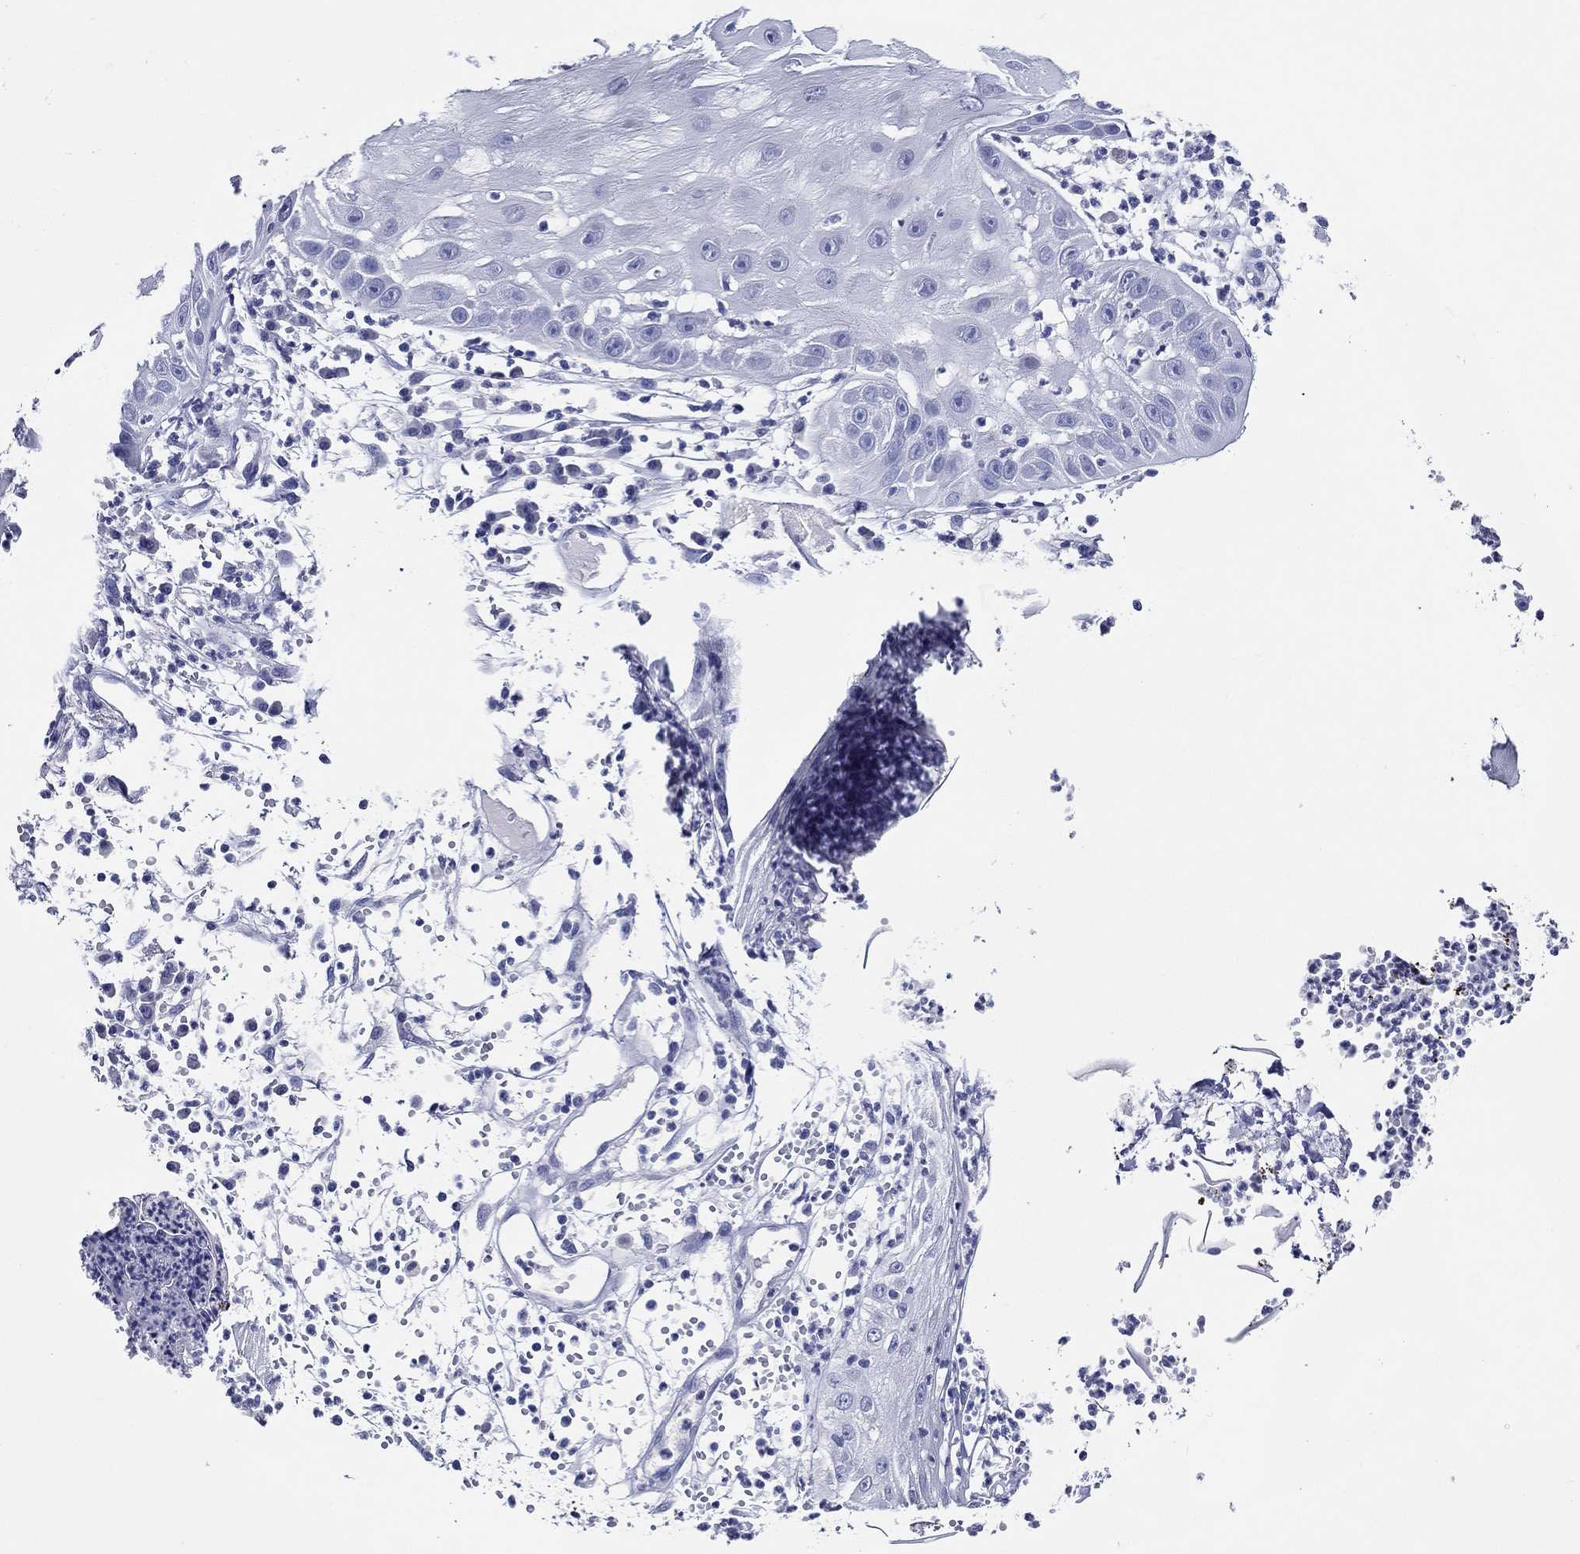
{"staining": {"intensity": "negative", "quantity": "none", "location": "none"}, "tissue": "skin cancer", "cell_type": "Tumor cells", "image_type": "cancer", "snomed": [{"axis": "morphology", "description": "Normal tissue, NOS"}, {"axis": "morphology", "description": "Squamous cell carcinoma, NOS"}, {"axis": "topography", "description": "Skin"}], "caption": "Immunohistochemical staining of human skin cancer (squamous cell carcinoma) demonstrates no significant staining in tumor cells.", "gene": "ACE2", "patient": {"sex": "male", "age": 79}}